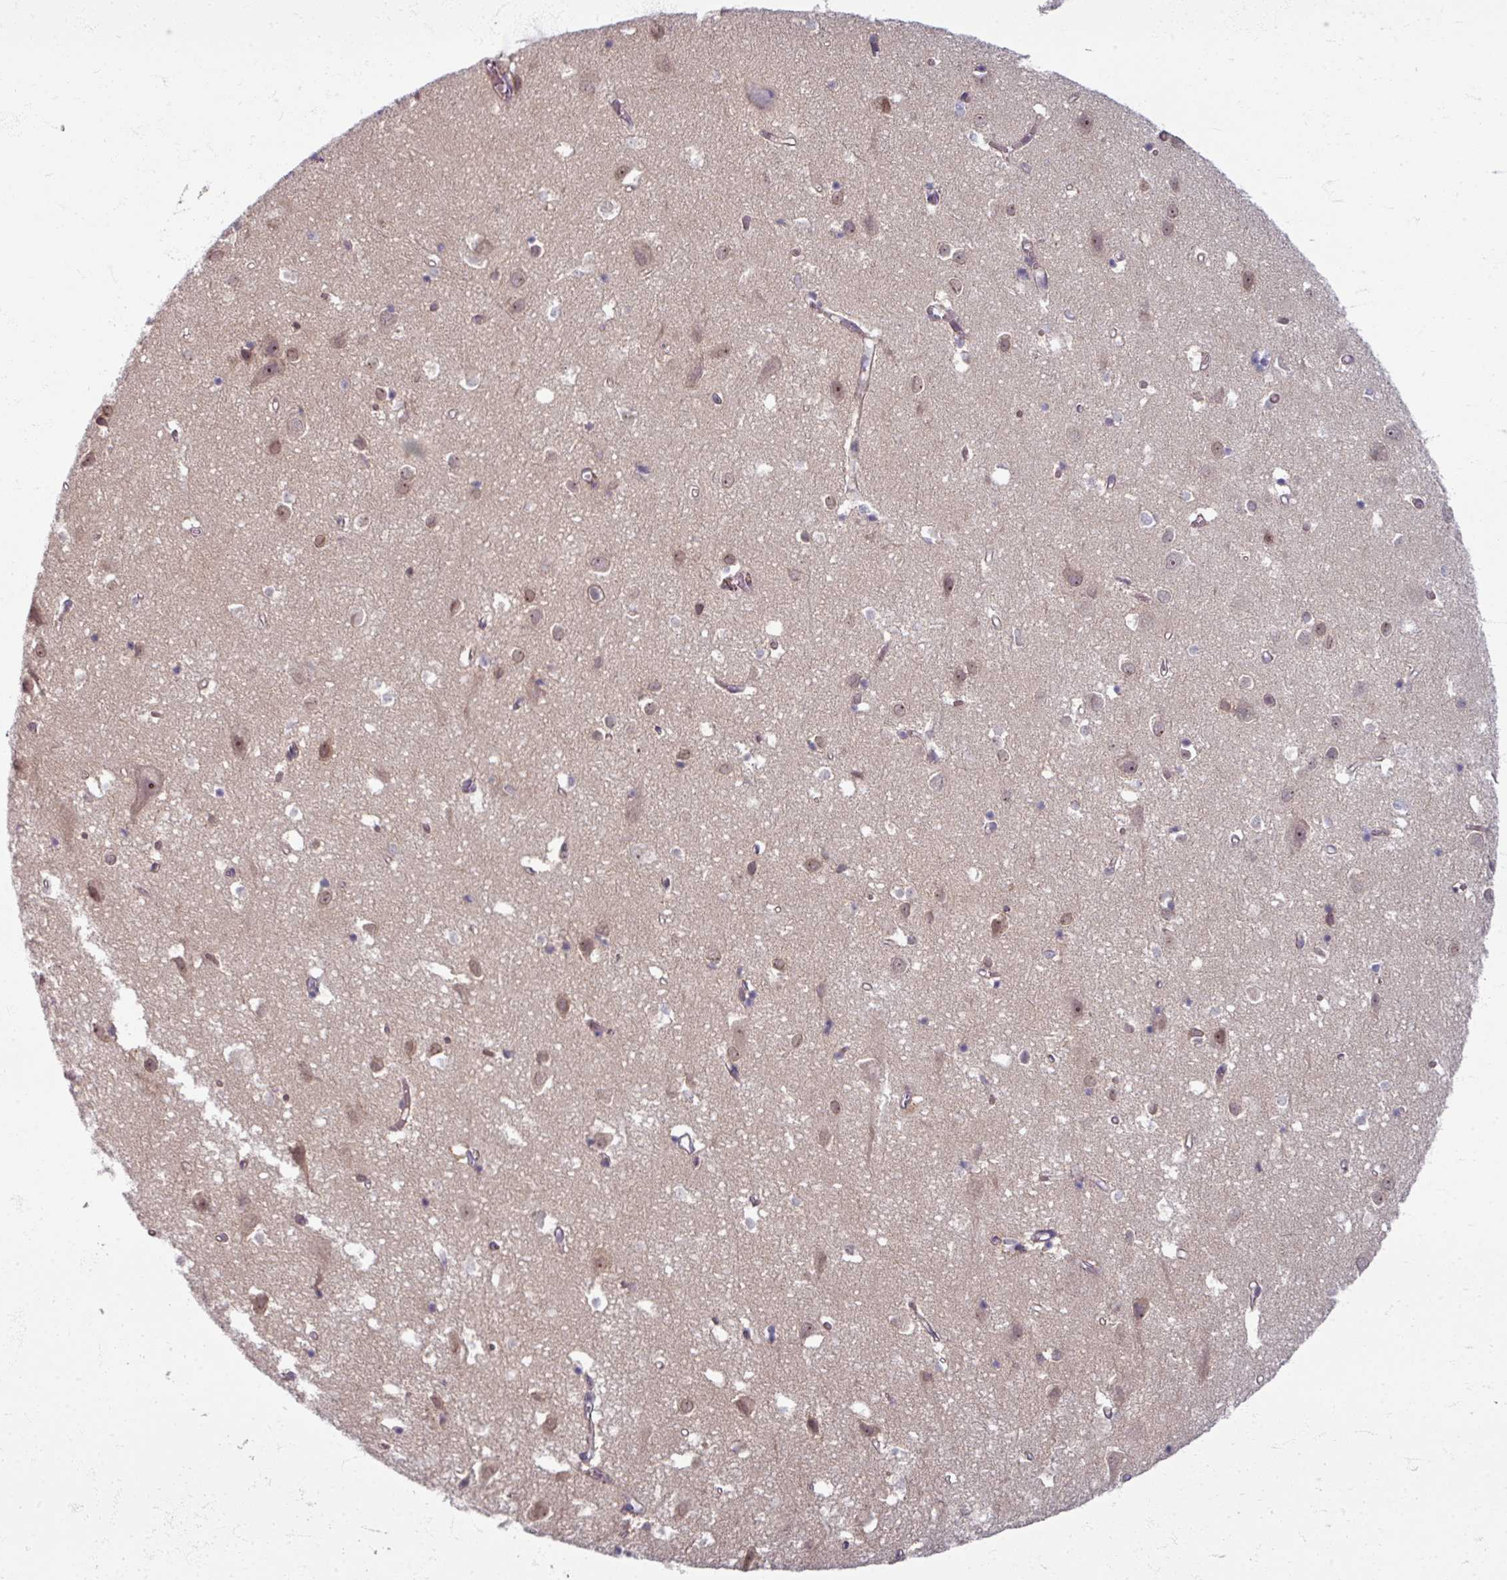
{"staining": {"intensity": "weak", "quantity": ">75%", "location": "cytoplasmic/membranous"}, "tissue": "cerebral cortex", "cell_type": "Endothelial cells", "image_type": "normal", "snomed": [{"axis": "morphology", "description": "Normal tissue, NOS"}, {"axis": "topography", "description": "Cerebral cortex"}], "caption": "An immunohistochemistry photomicrograph of benign tissue is shown. Protein staining in brown highlights weak cytoplasmic/membranous positivity in cerebral cortex within endothelial cells.", "gene": "TTLL7", "patient": {"sex": "male", "age": 70}}